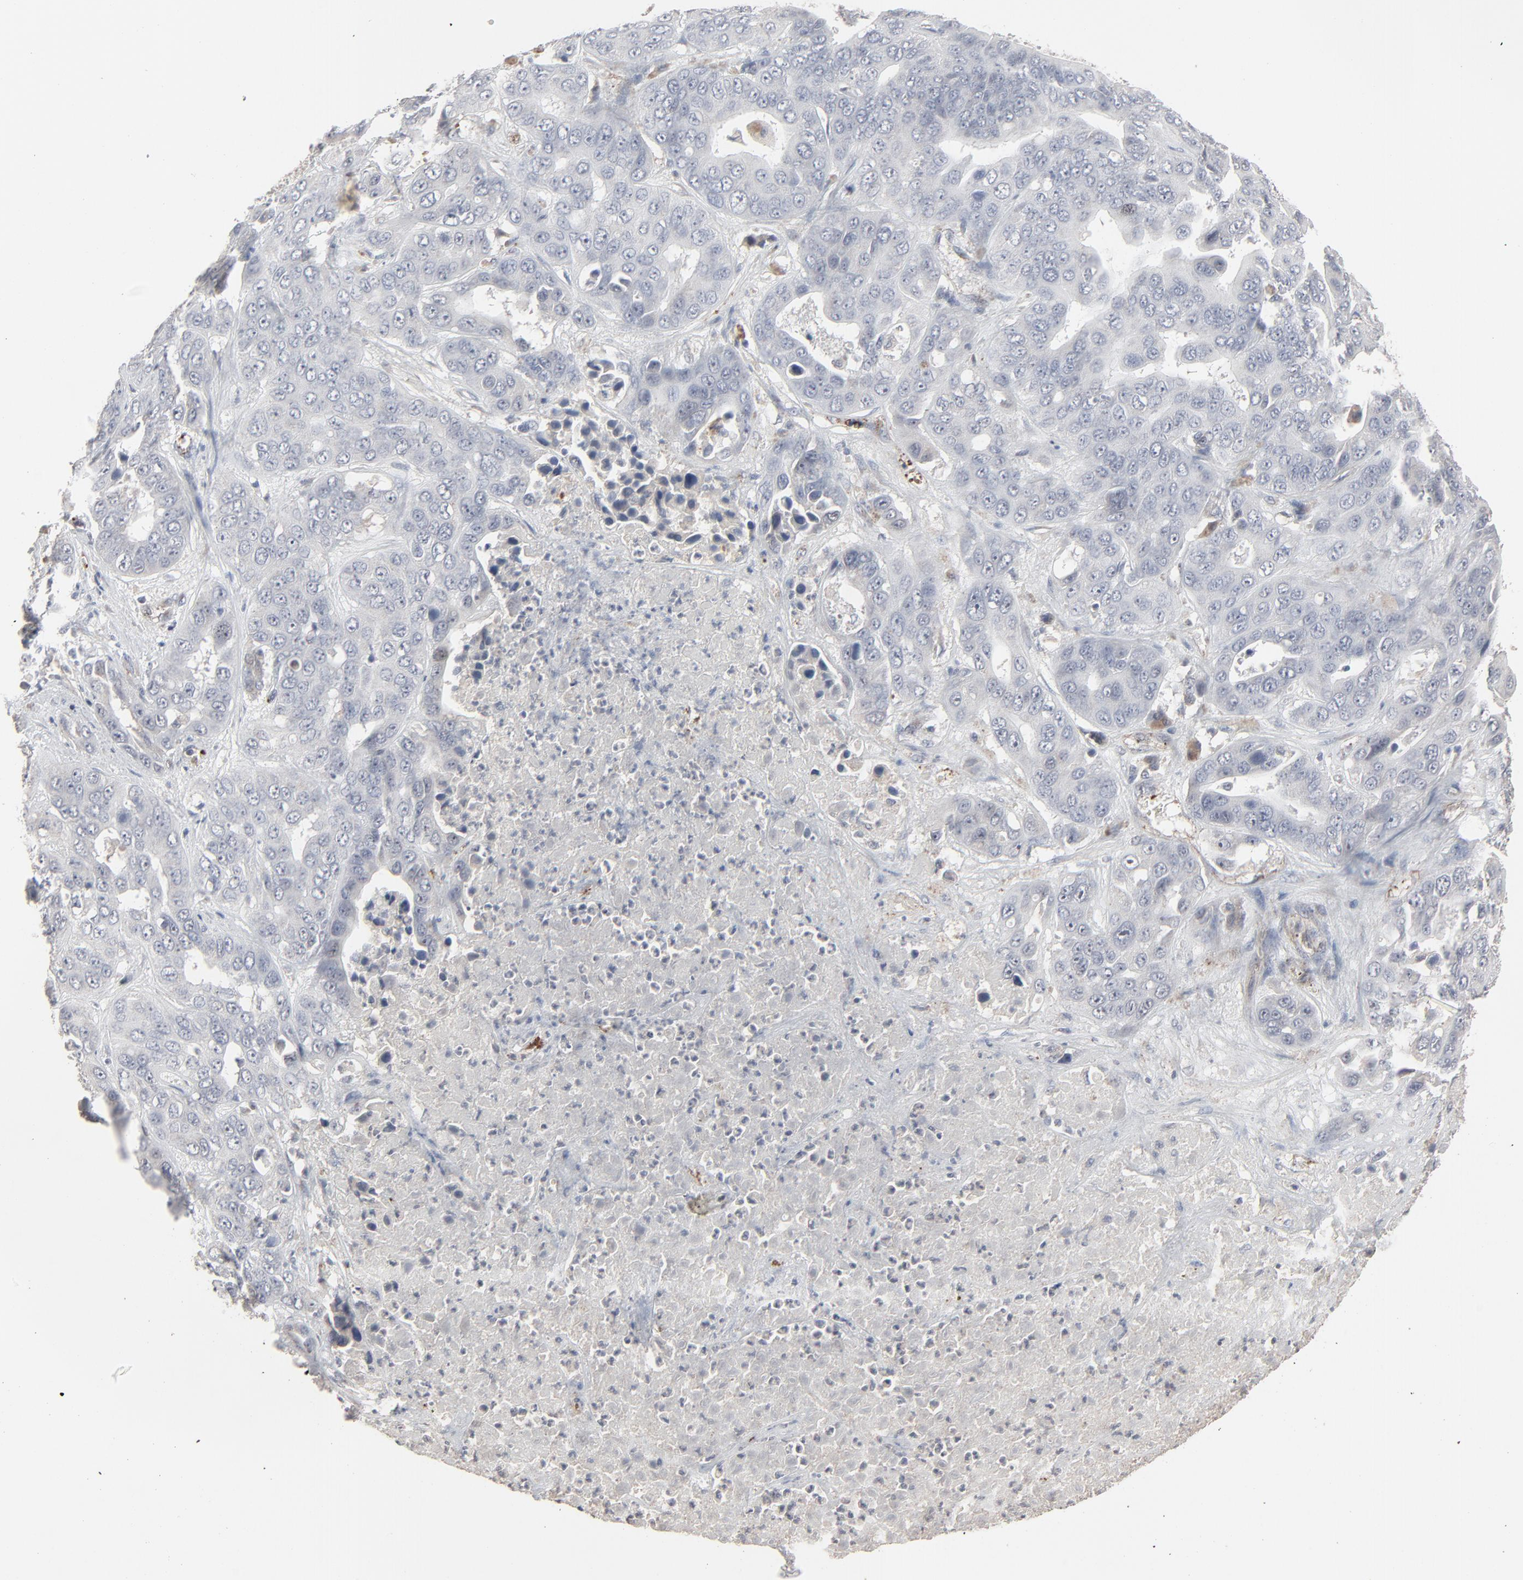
{"staining": {"intensity": "negative", "quantity": "none", "location": "none"}, "tissue": "liver cancer", "cell_type": "Tumor cells", "image_type": "cancer", "snomed": [{"axis": "morphology", "description": "Cholangiocarcinoma"}, {"axis": "topography", "description": "Liver"}], "caption": "Photomicrograph shows no protein staining in tumor cells of liver cancer (cholangiocarcinoma) tissue. (Immunohistochemistry, brightfield microscopy, high magnification).", "gene": "JAM3", "patient": {"sex": "female", "age": 52}}